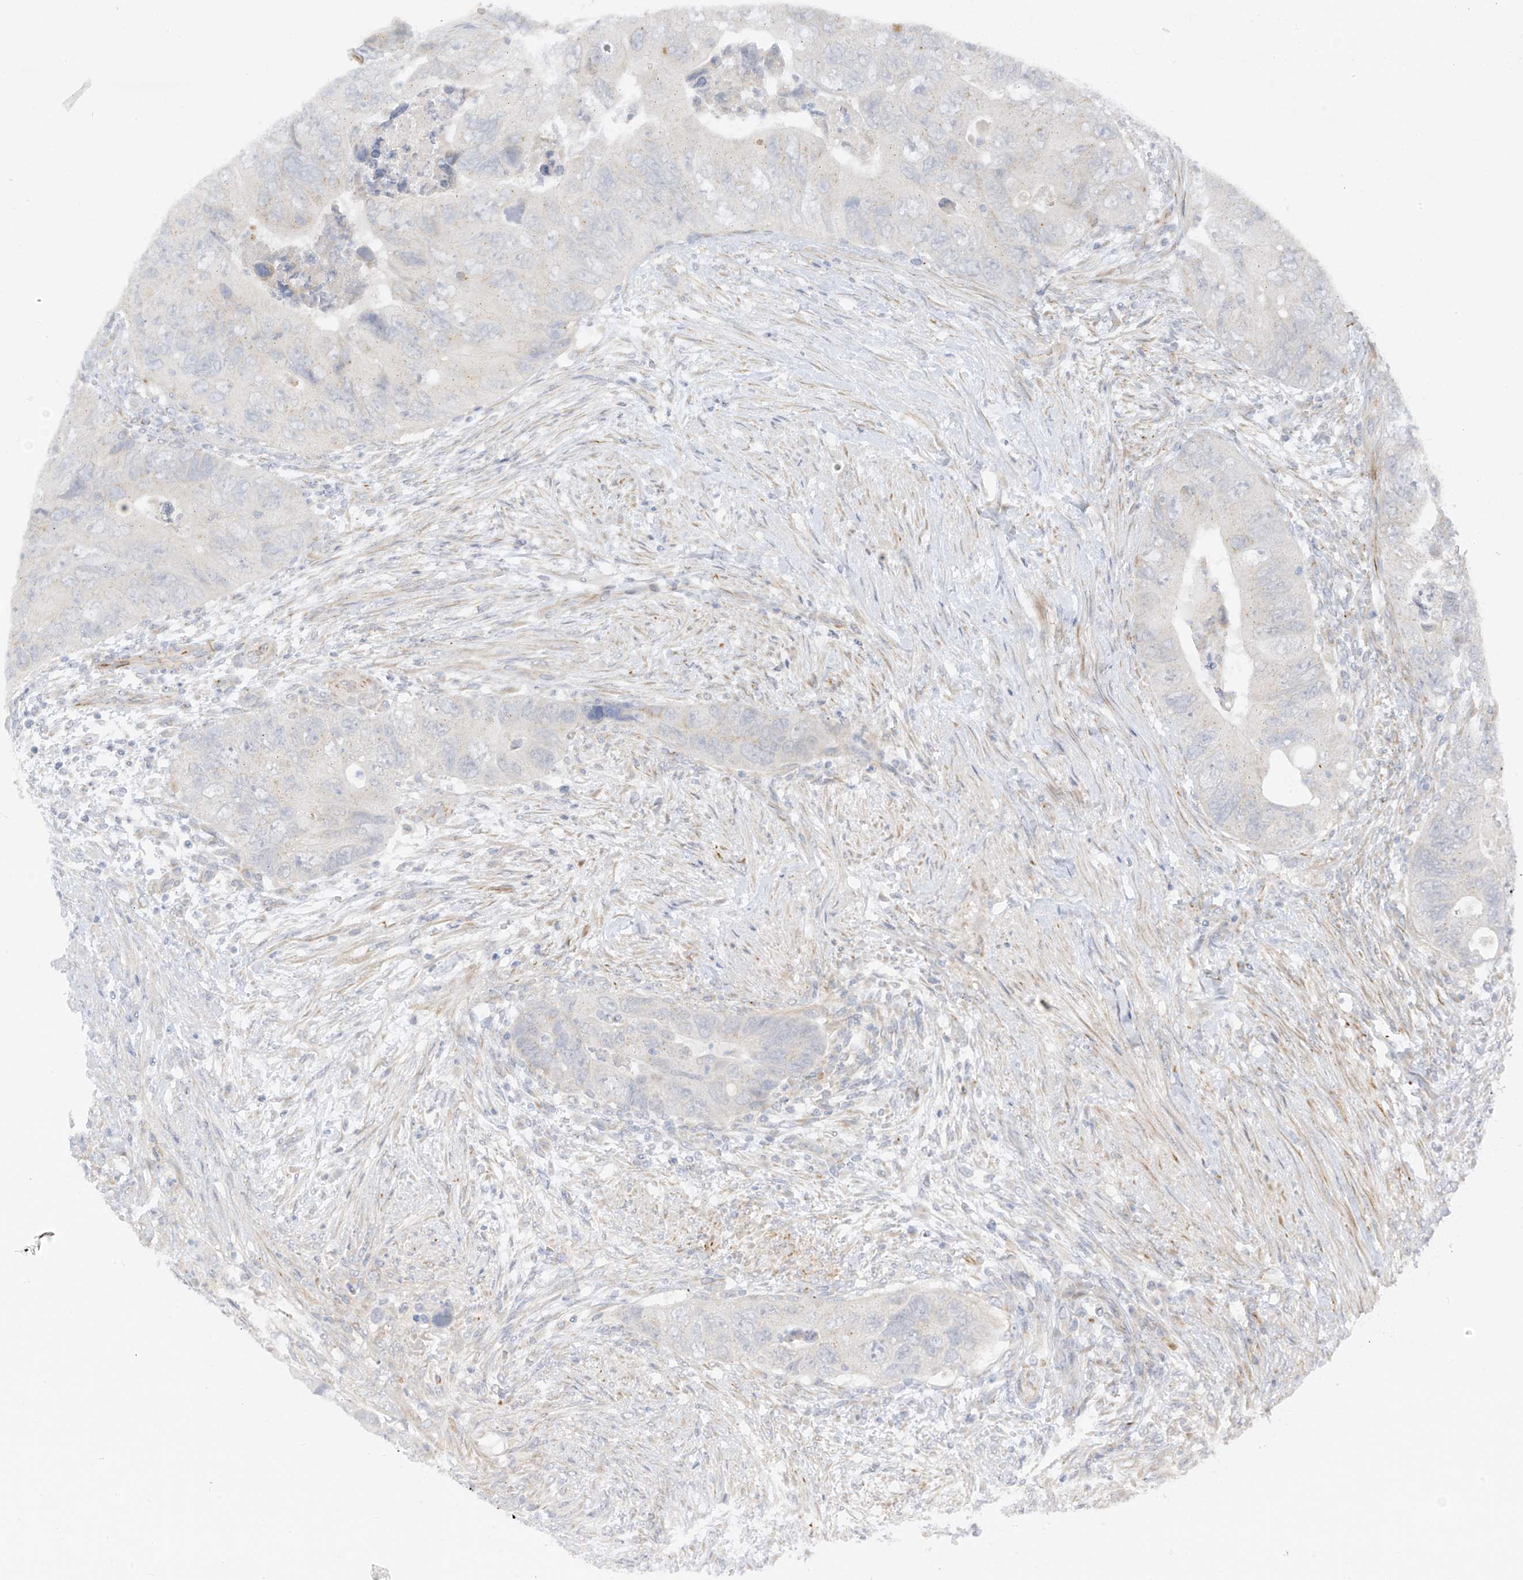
{"staining": {"intensity": "negative", "quantity": "none", "location": "none"}, "tissue": "colorectal cancer", "cell_type": "Tumor cells", "image_type": "cancer", "snomed": [{"axis": "morphology", "description": "Adenocarcinoma, NOS"}, {"axis": "topography", "description": "Rectum"}], "caption": "A photomicrograph of colorectal adenocarcinoma stained for a protein exhibits no brown staining in tumor cells.", "gene": "HS6ST2", "patient": {"sex": "male", "age": 63}}